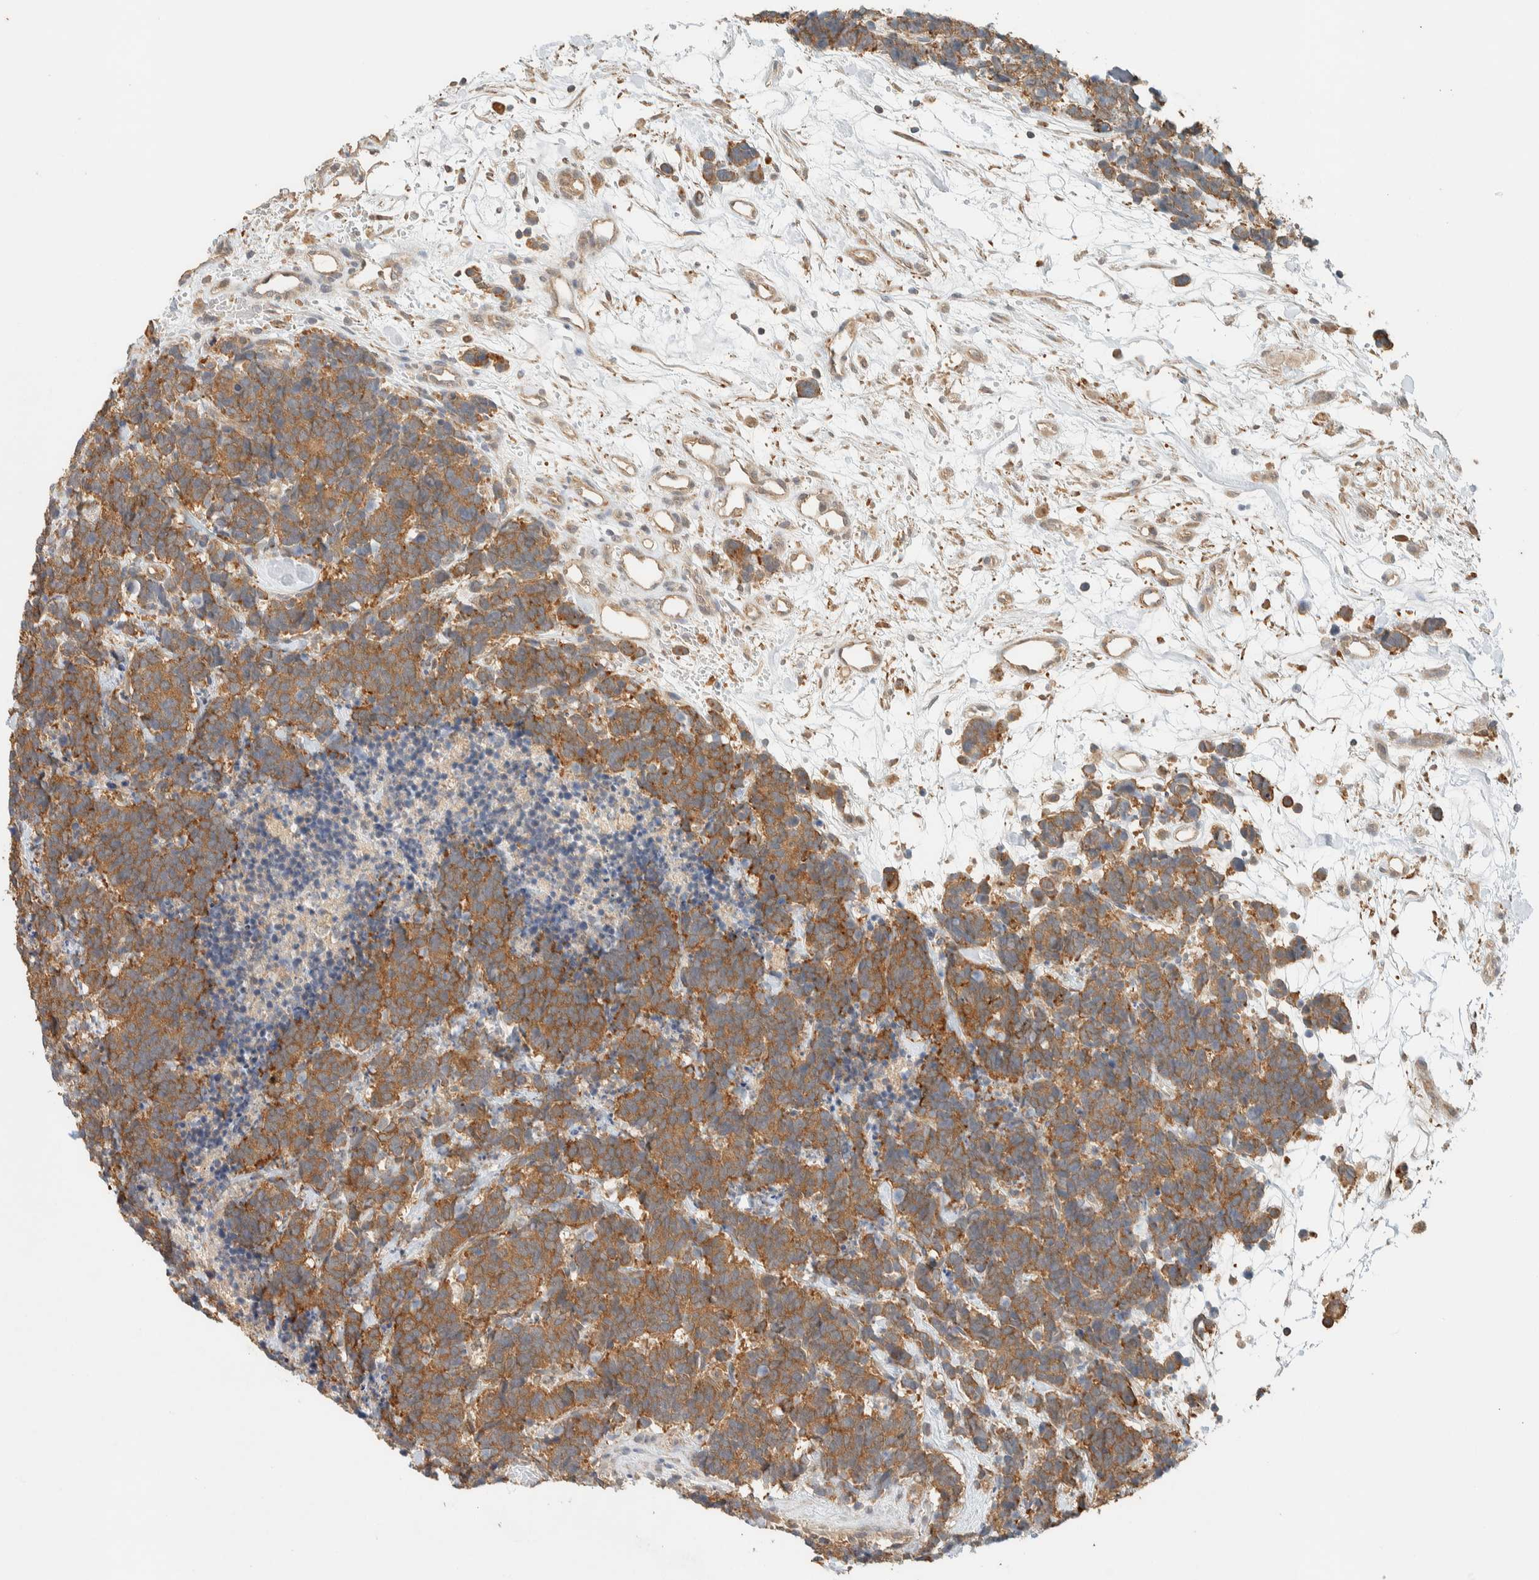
{"staining": {"intensity": "strong", "quantity": ">75%", "location": "cytoplasmic/membranous"}, "tissue": "carcinoid", "cell_type": "Tumor cells", "image_type": "cancer", "snomed": [{"axis": "morphology", "description": "Carcinoma, NOS"}, {"axis": "morphology", "description": "Carcinoid, malignant, NOS"}, {"axis": "topography", "description": "Urinary bladder"}], "caption": "Protein positivity by immunohistochemistry shows strong cytoplasmic/membranous positivity in about >75% of tumor cells in carcinoid (malignant).", "gene": "RAB11FIP1", "patient": {"sex": "male", "age": 57}}